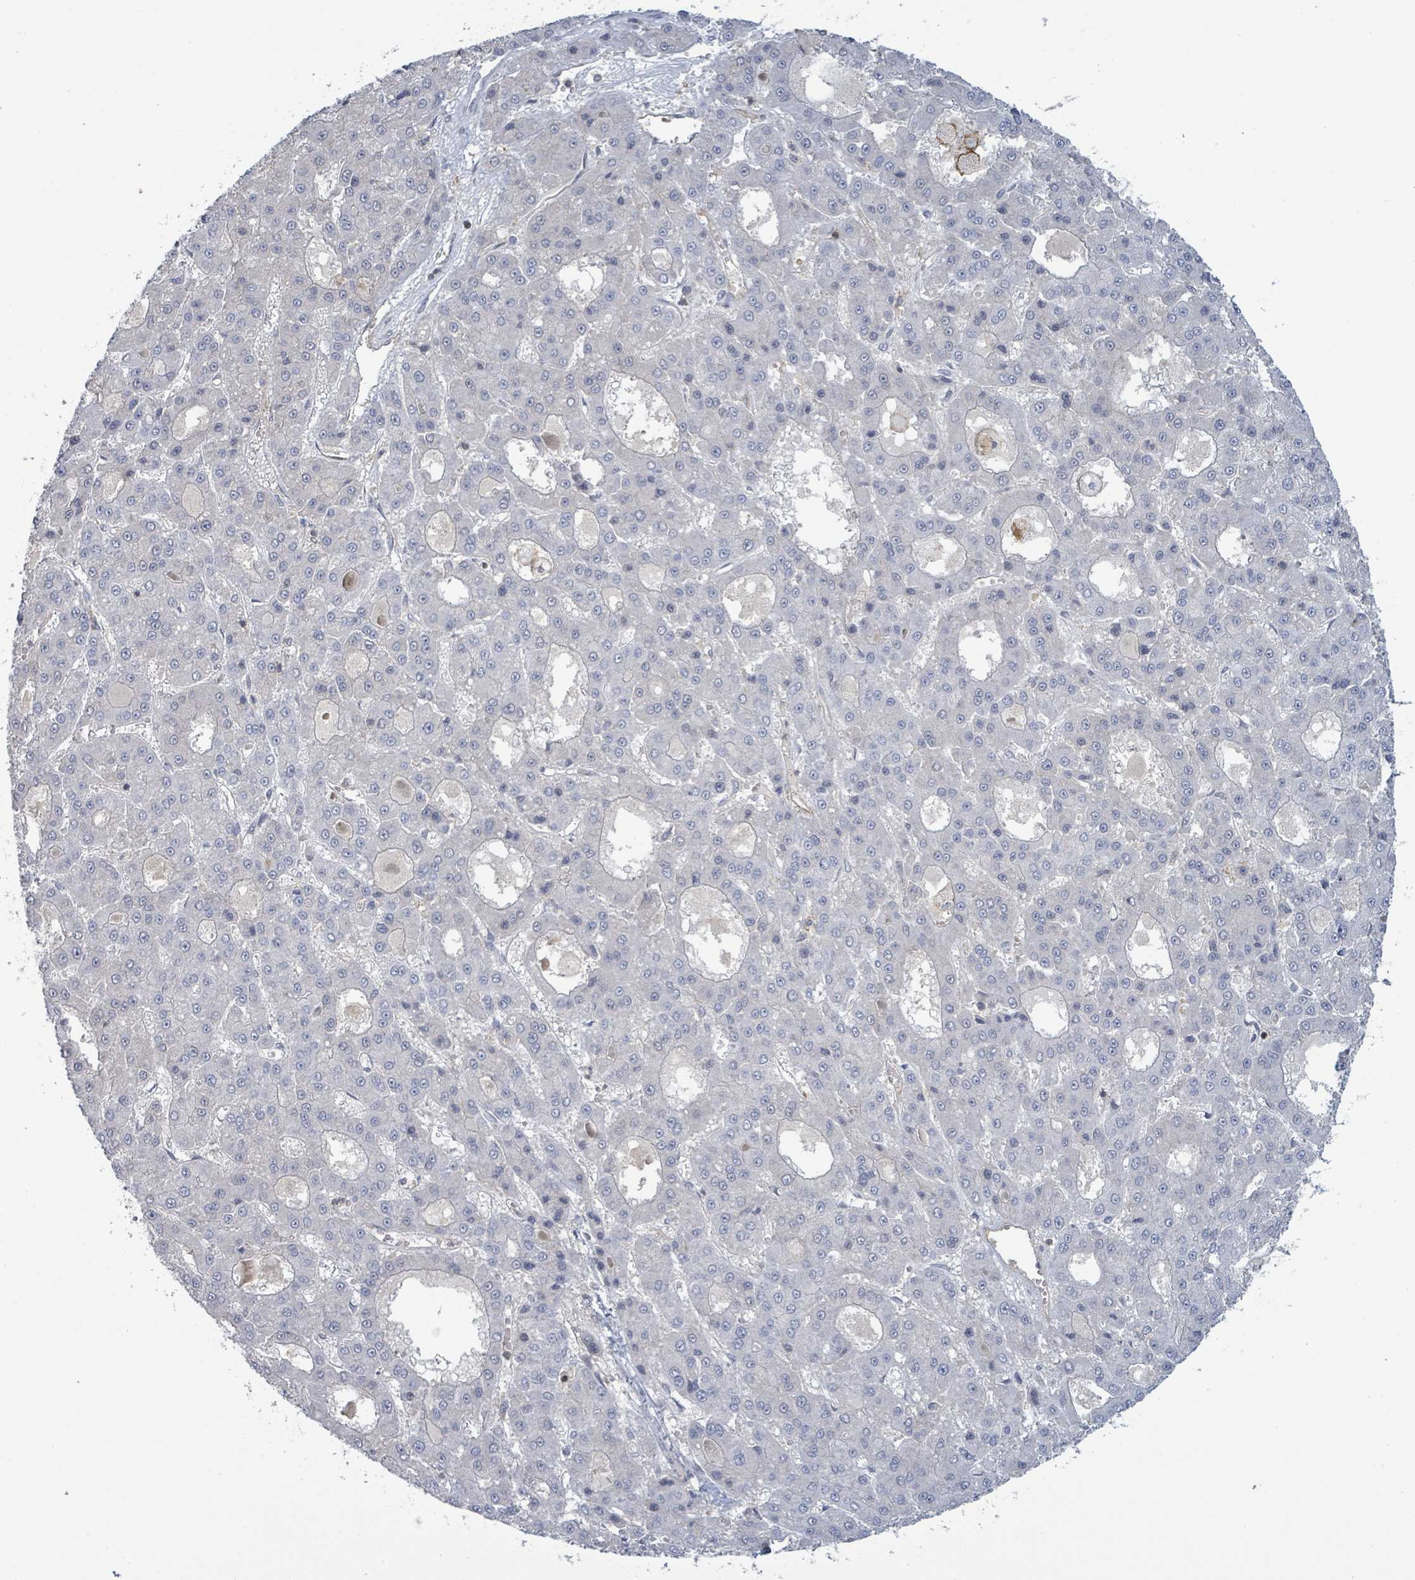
{"staining": {"intensity": "negative", "quantity": "none", "location": "none"}, "tissue": "liver cancer", "cell_type": "Tumor cells", "image_type": "cancer", "snomed": [{"axis": "morphology", "description": "Carcinoma, Hepatocellular, NOS"}, {"axis": "topography", "description": "Liver"}], "caption": "The micrograph demonstrates no significant staining in tumor cells of hepatocellular carcinoma (liver). (Brightfield microscopy of DAB (3,3'-diaminobenzidine) immunohistochemistry (IHC) at high magnification).", "gene": "TNFRSF14", "patient": {"sex": "male", "age": 70}}